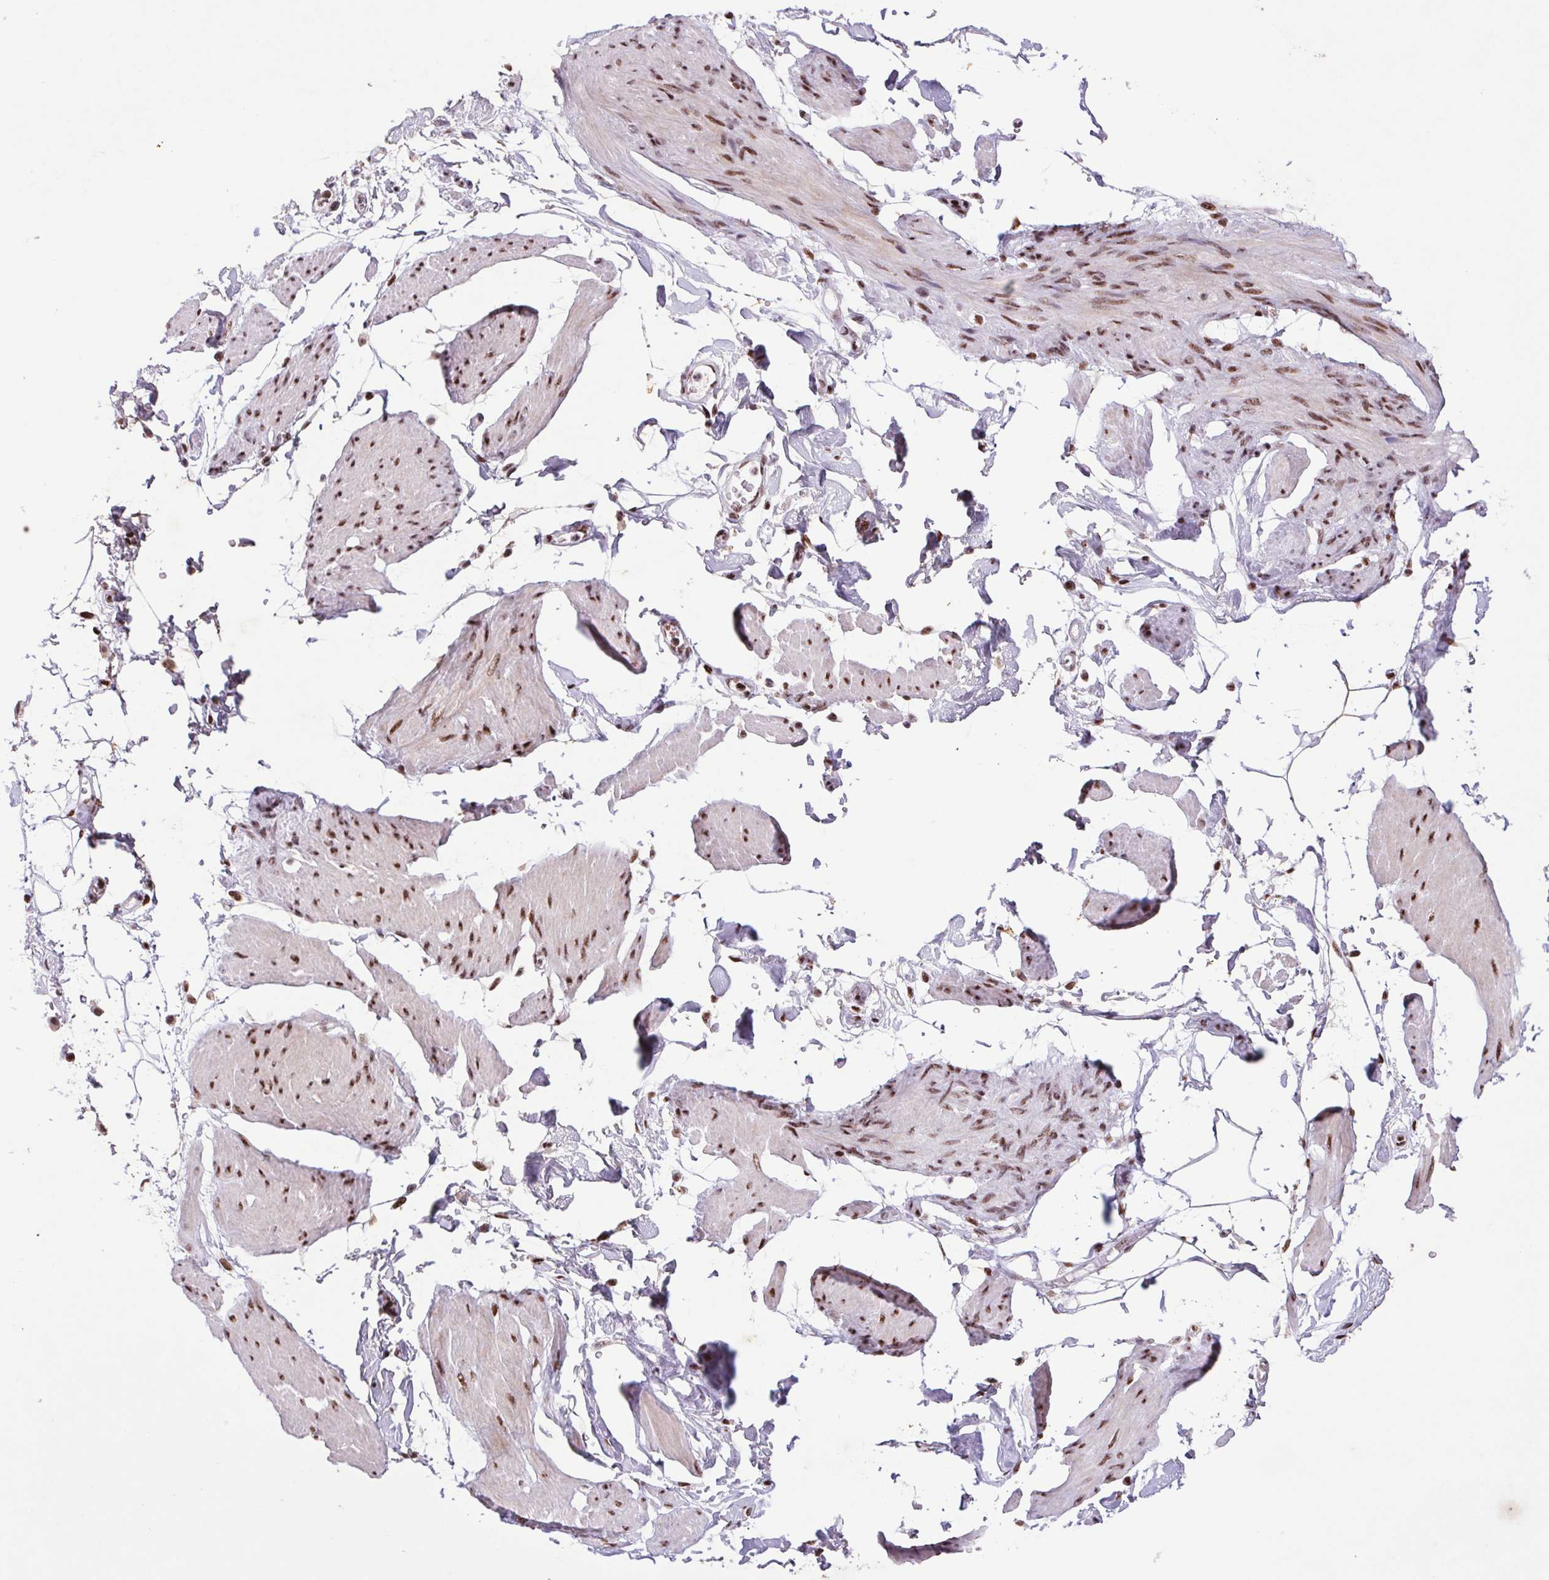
{"staining": {"intensity": "moderate", "quantity": ">75%", "location": "nuclear"}, "tissue": "smooth muscle", "cell_type": "Smooth muscle cells", "image_type": "normal", "snomed": [{"axis": "morphology", "description": "Normal tissue, NOS"}, {"axis": "topography", "description": "Adipose tissue"}, {"axis": "topography", "description": "Smooth muscle"}, {"axis": "topography", "description": "Peripheral nerve tissue"}], "caption": "Brown immunohistochemical staining in unremarkable human smooth muscle reveals moderate nuclear expression in about >75% of smooth muscle cells.", "gene": "LDLRAD4", "patient": {"sex": "male", "age": 83}}